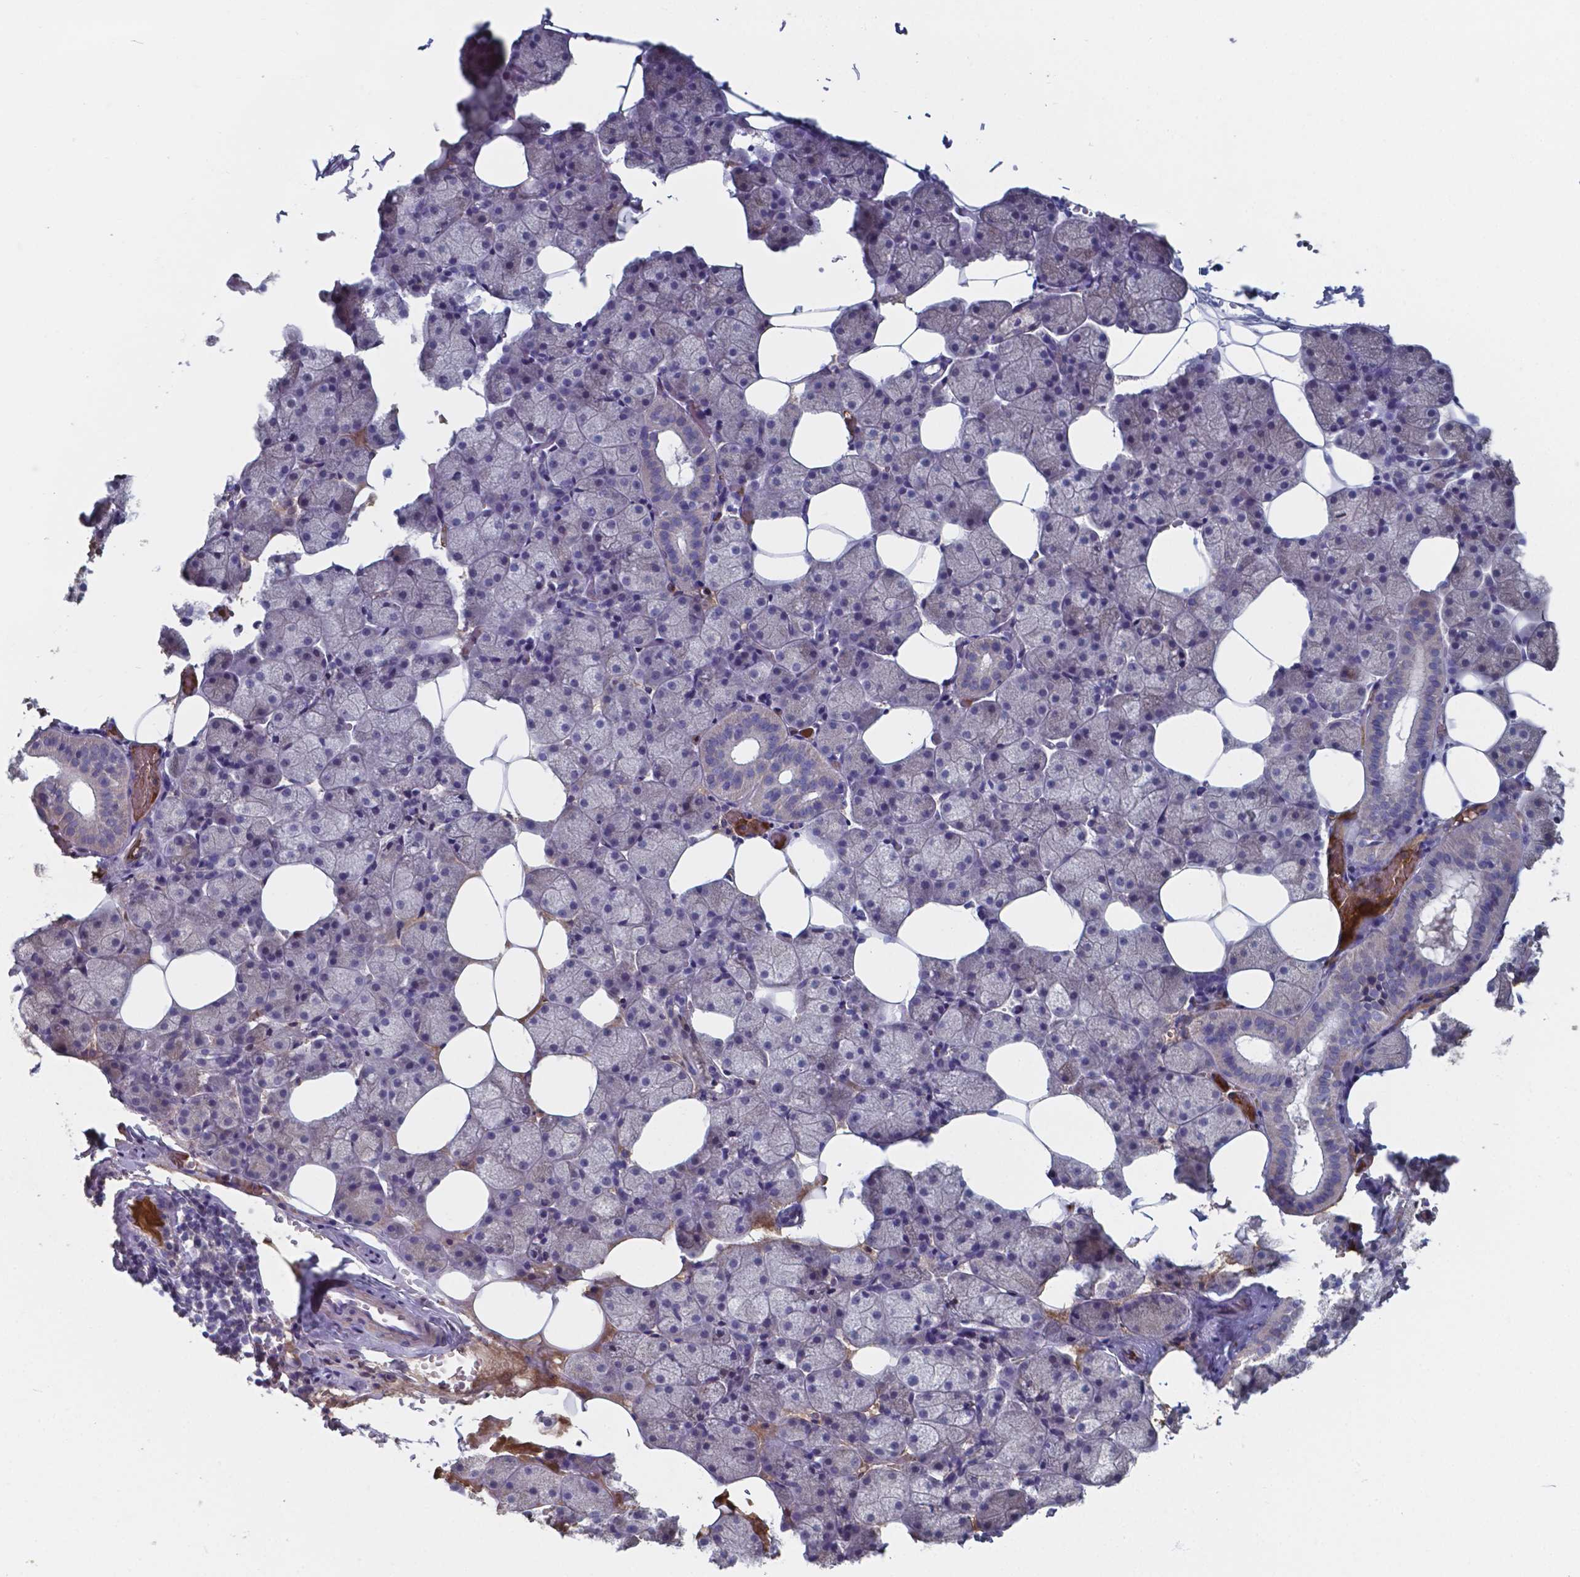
{"staining": {"intensity": "negative", "quantity": "none", "location": "none"}, "tissue": "salivary gland", "cell_type": "Glandular cells", "image_type": "normal", "snomed": [{"axis": "morphology", "description": "Normal tissue, NOS"}, {"axis": "topography", "description": "Salivary gland"}], "caption": "Immunohistochemical staining of unremarkable salivary gland shows no significant staining in glandular cells.", "gene": "BTBD17", "patient": {"sex": "male", "age": 38}}